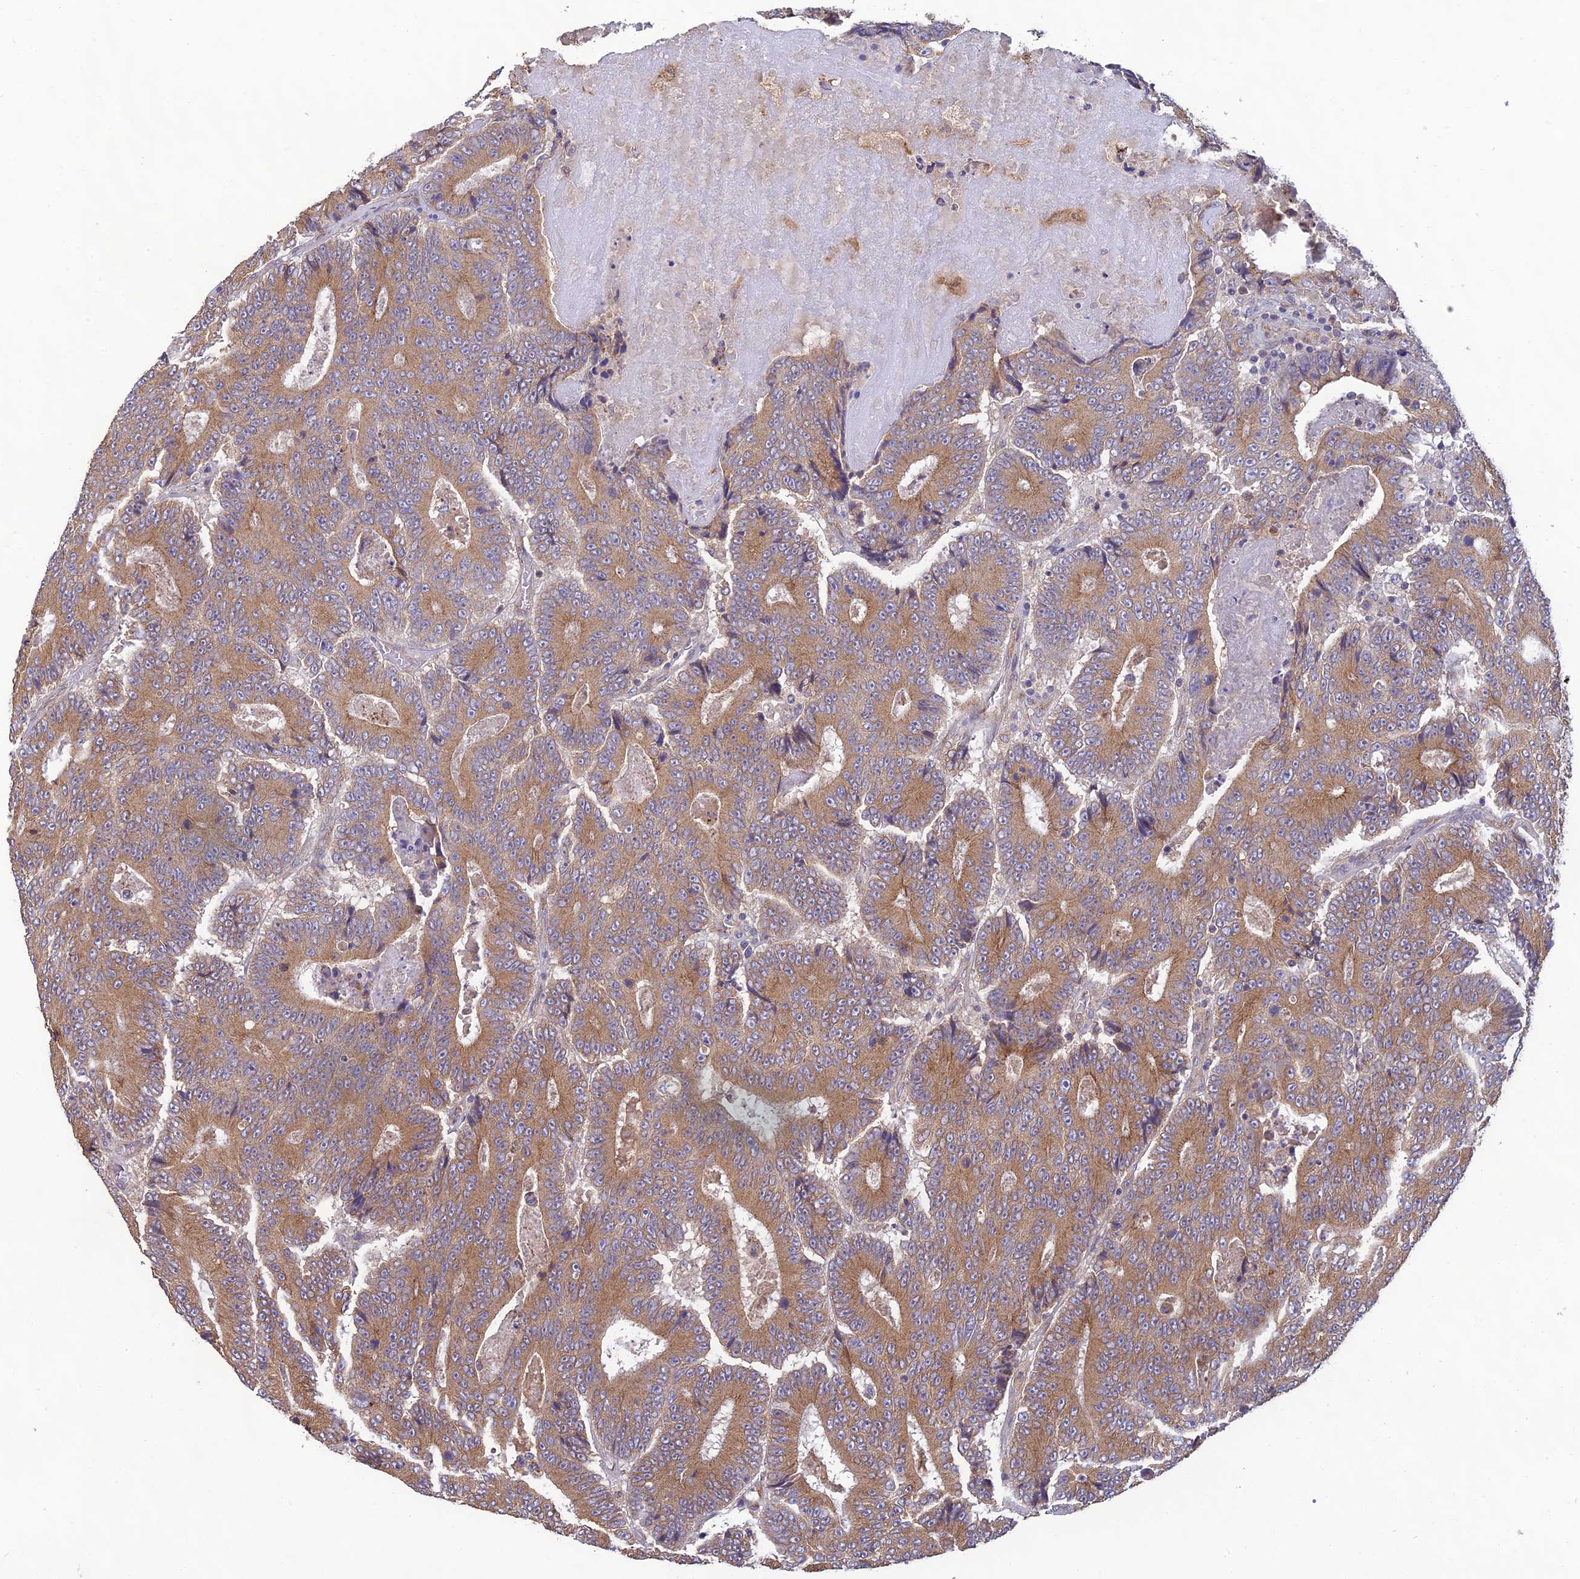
{"staining": {"intensity": "moderate", "quantity": ">75%", "location": "cytoplasmic/membranous"}, "tissue": "colorectal cancer", "cell_type": "Tumor cells", "image_type": "cancer", "snomed": [{"axis": "morphology", "description": "Adenocarcinoma, NOS"}, {"axis": "topography", "description": "Colon"}], "caption": "Protein positivity by immunohistochemistry exhibits moderate cytoplasmic/membranous positivity in about >75% of tumor cells in colorectal adenocarcinoma.", "gene": "MRNIP", "patient": {"sex": "male", "age": 83}}